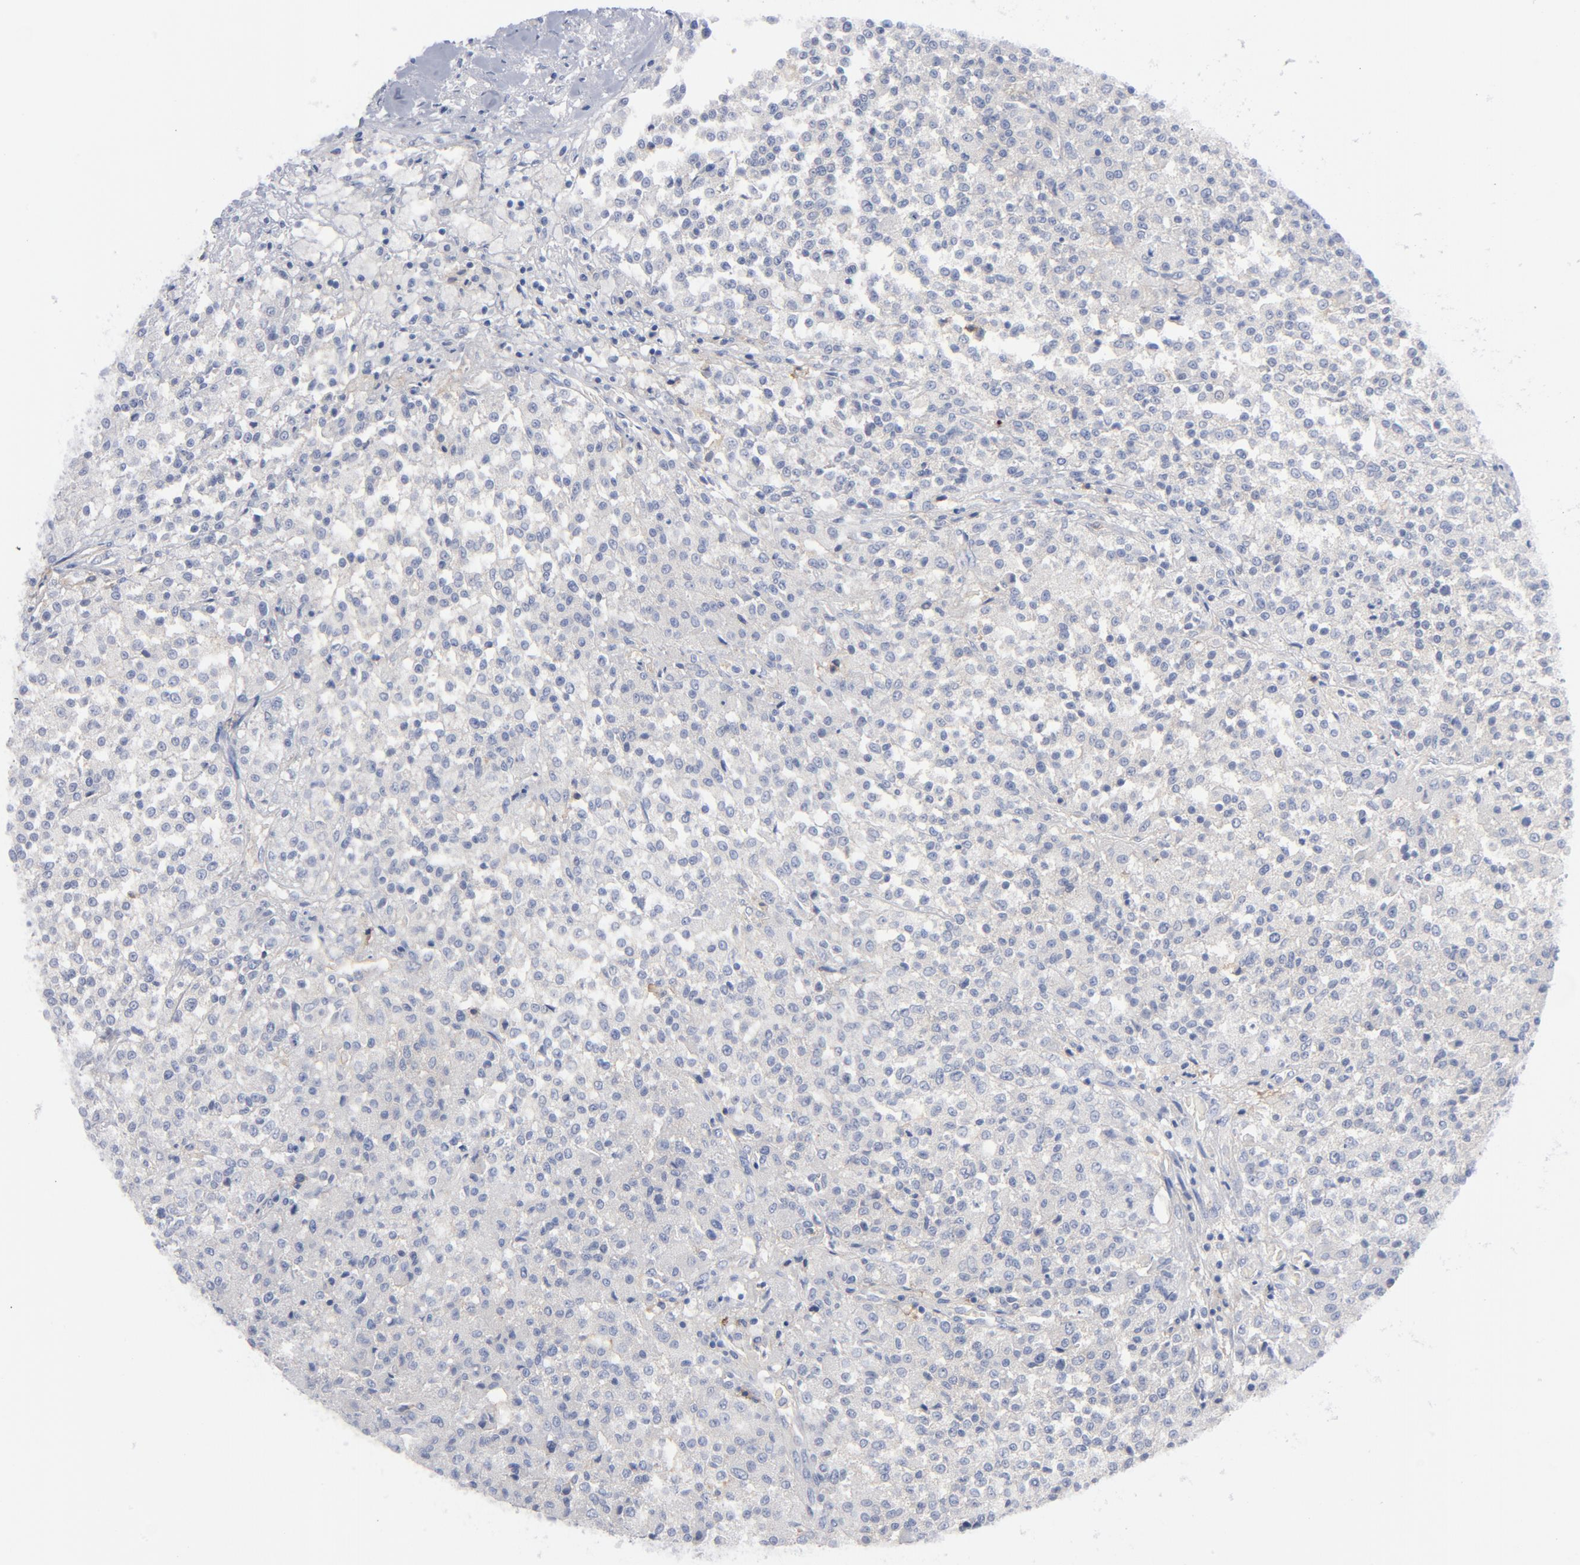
{"staining": {"intensity": "negative", "quantity": "none", "location": "none"}, "tissue": "testis cancer", "cell_type": "Tumor cells", "image_type": "cancer", "snomed": [{"axis": "morphology", "description": "Seminoma, NOS"}, {"axis": "topography", "description": "Testis"}], "caption": "Immunohistochemical staining of human testis cancer (seminoma) displays no significant positivity in tumor cells.", "gene": "CD86", "patient": {"sex": "male", "age": 59}}